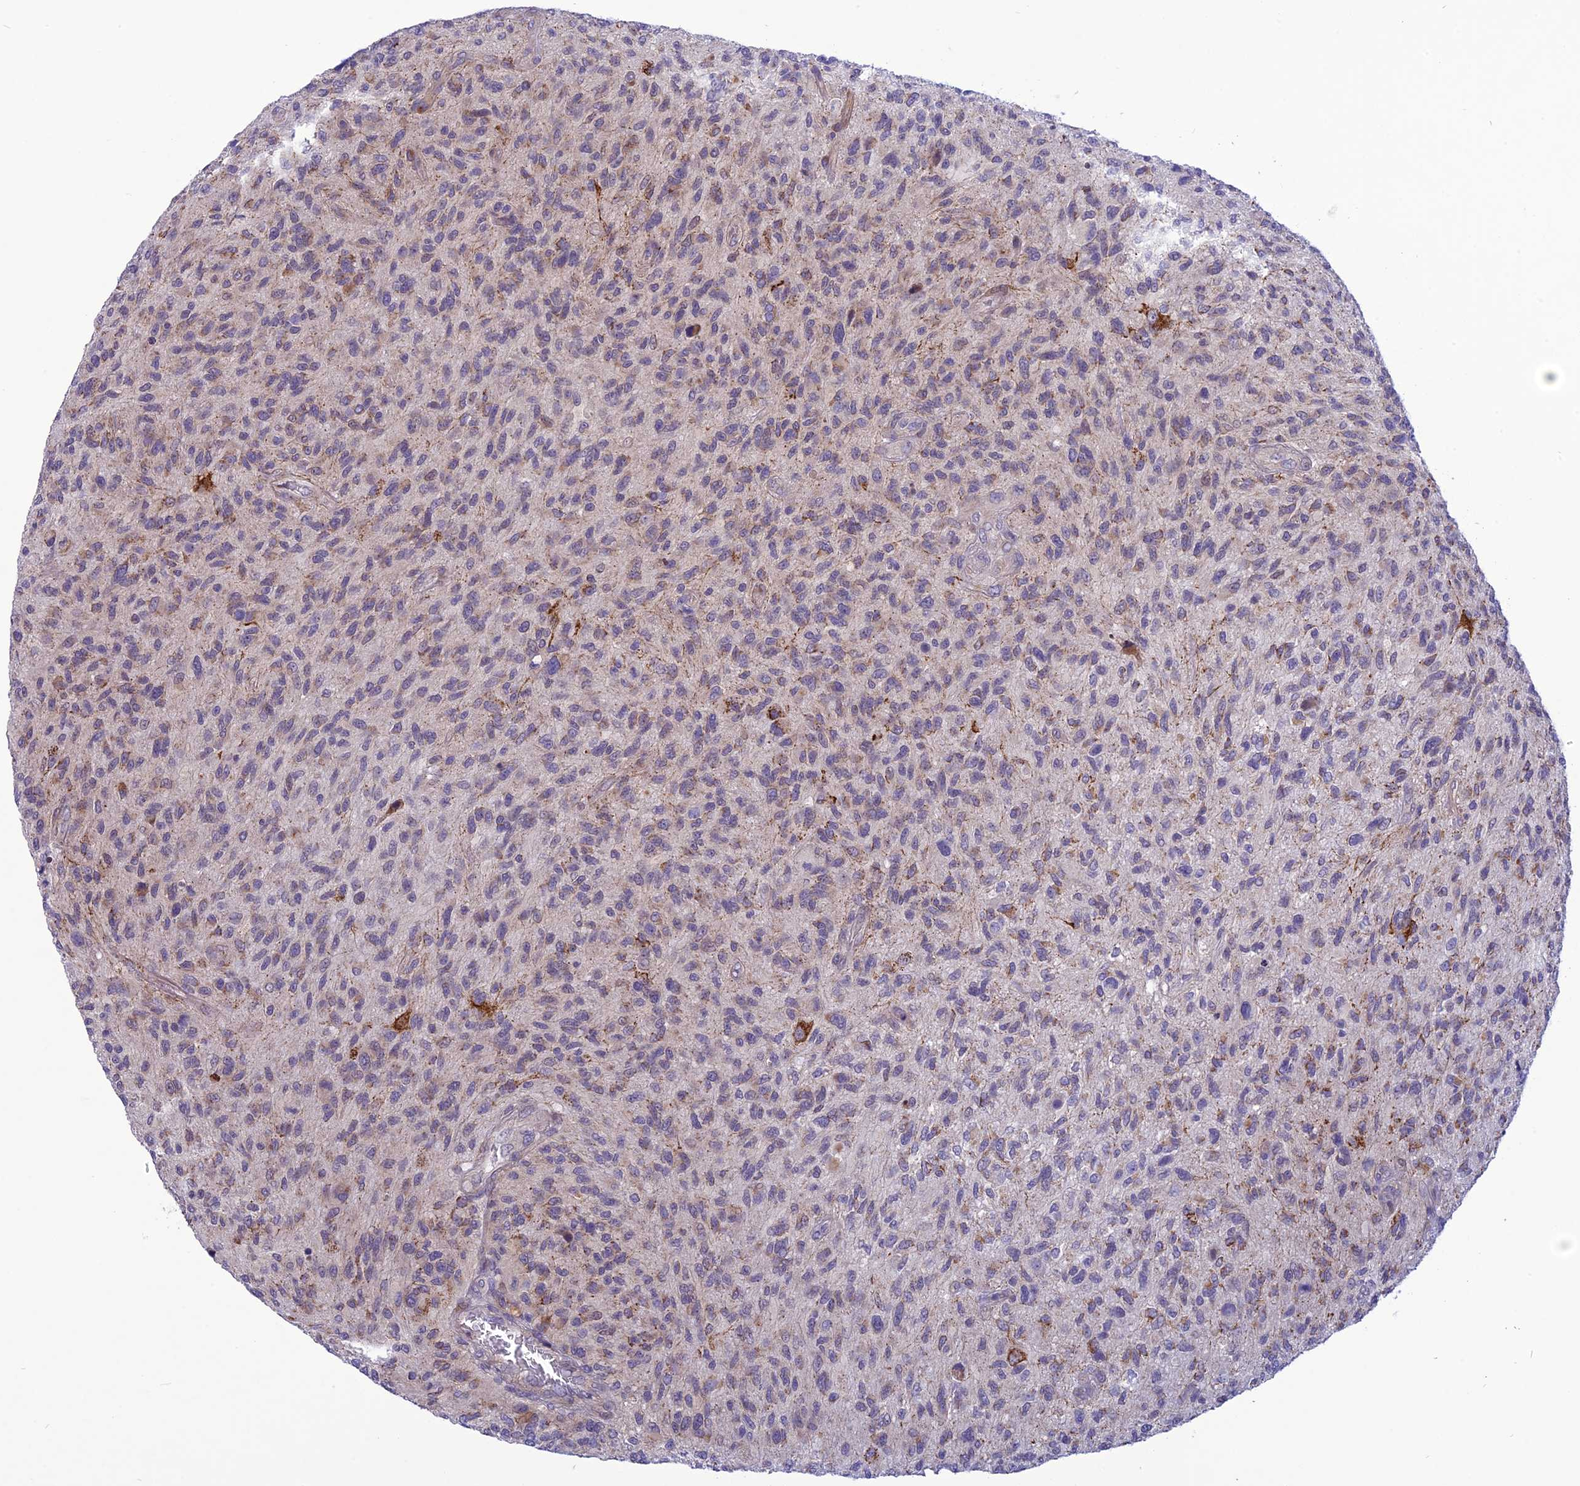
{"staining": {"intensity": "weak", "quantity": "<25%", "location": "cytoplasmic/membranous"}, "tissue": "glioma", "cell_type": "Tumor cells", "image_type": "cancer", "snomed": [{"axis": "morphology", "description": "Glioma, malignant, High grade"}, {"axis": "topography", "description": "Brain"}], "caption": "The histopathology image shows no significant expression in tumor cells of high-grade glioma (malignant).", "gene": "PSMF1", "patient": {"sex": "male", "age": 47}}